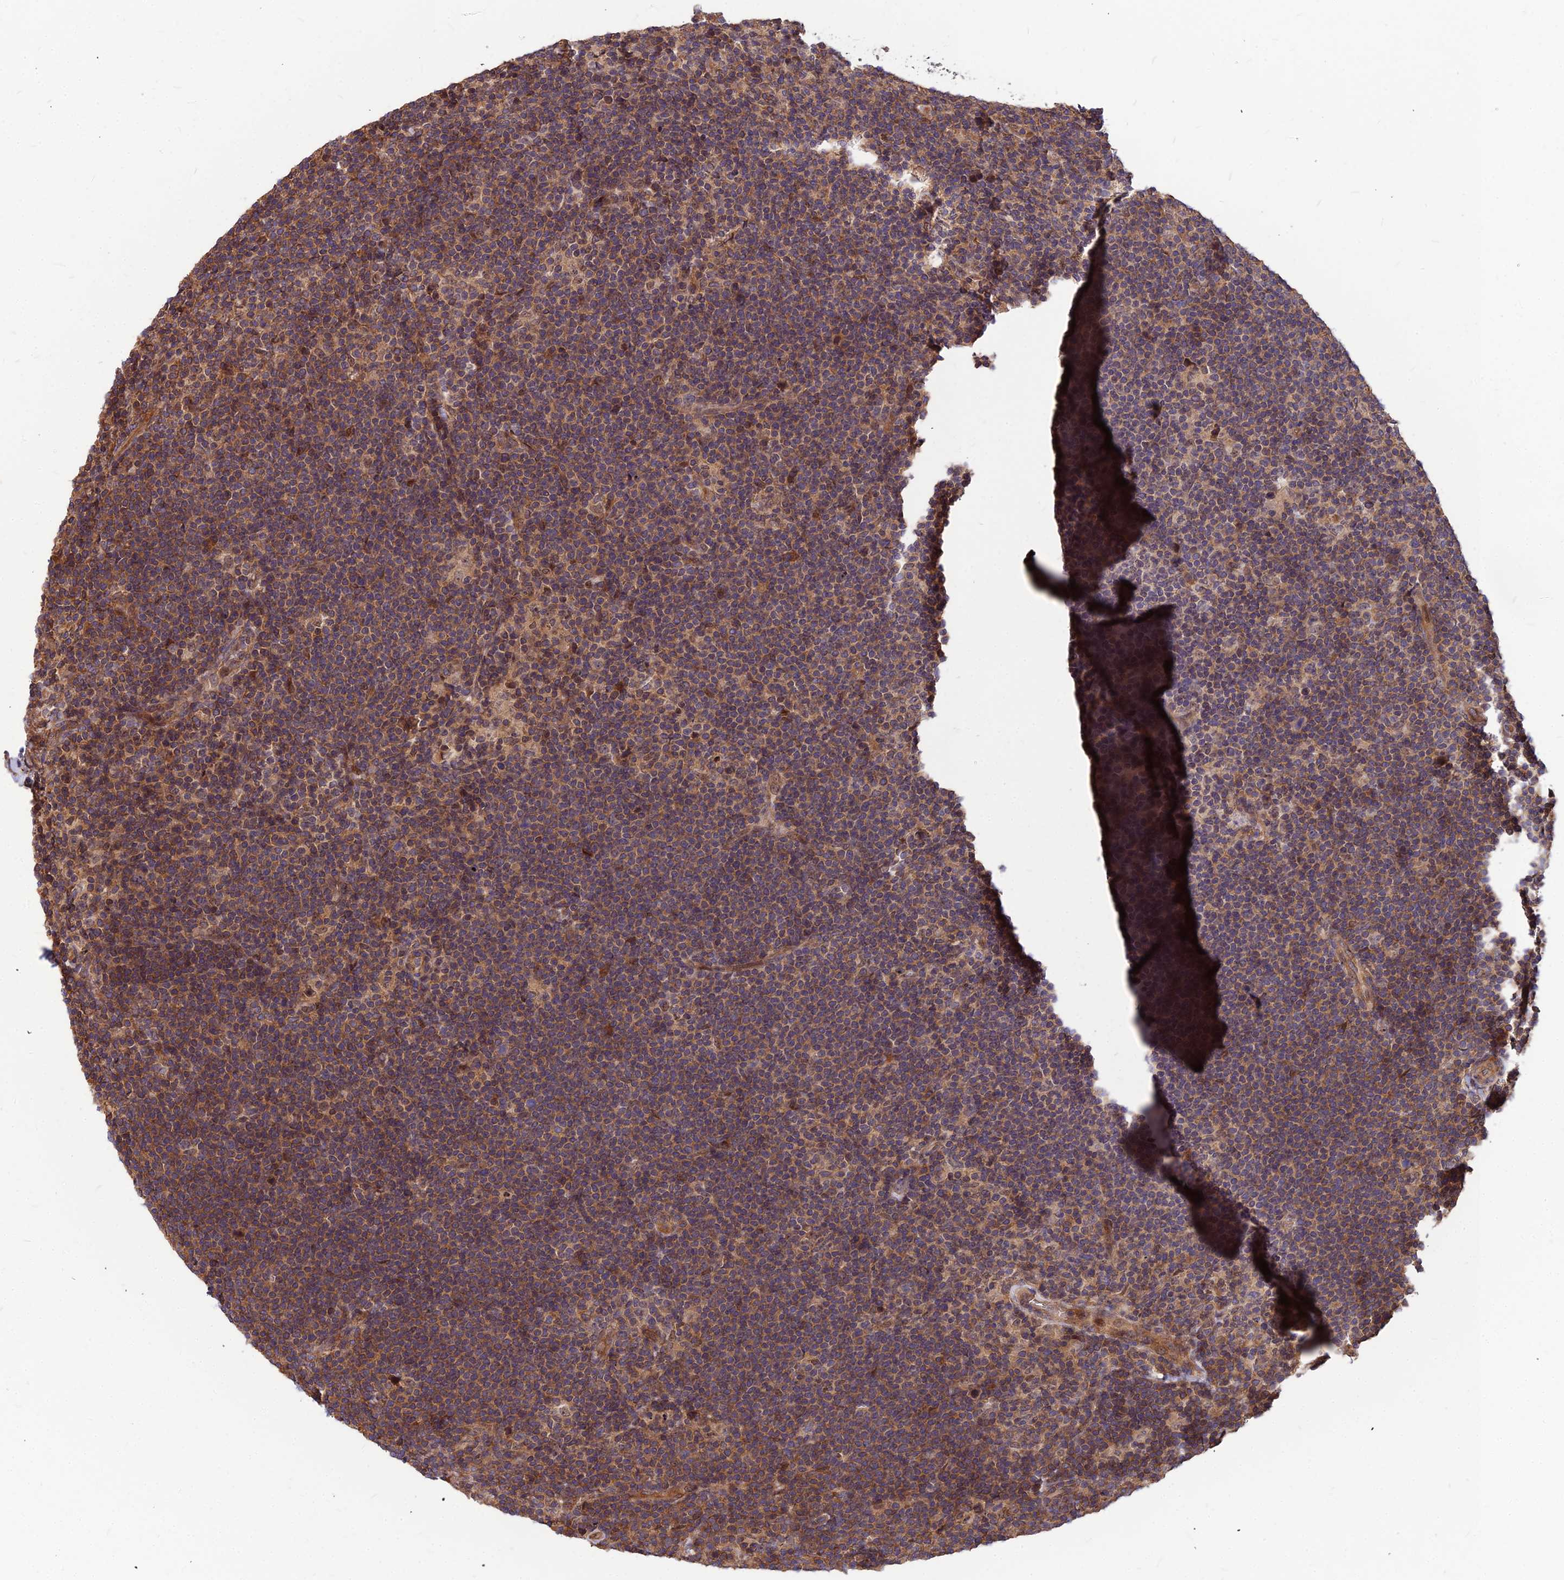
{"staining": {"intensity": "negative", "quantity": "none", "location": "none"}, "tissue": "lymphoma", "cell_type": "Tumor cells", "image_type": "cancer", "snomed": [{"axis": "morphology", "description": "Hodgkin's disease, NOS"}, {"axis": "topography", "description": "Lymph node"}], "caption": "A micrograph of lymphoma stained for a protein exhibits no brown staining in tumor cells.", "gene": "ZNF467", "patient": {"sex": "female", "age": 57}}